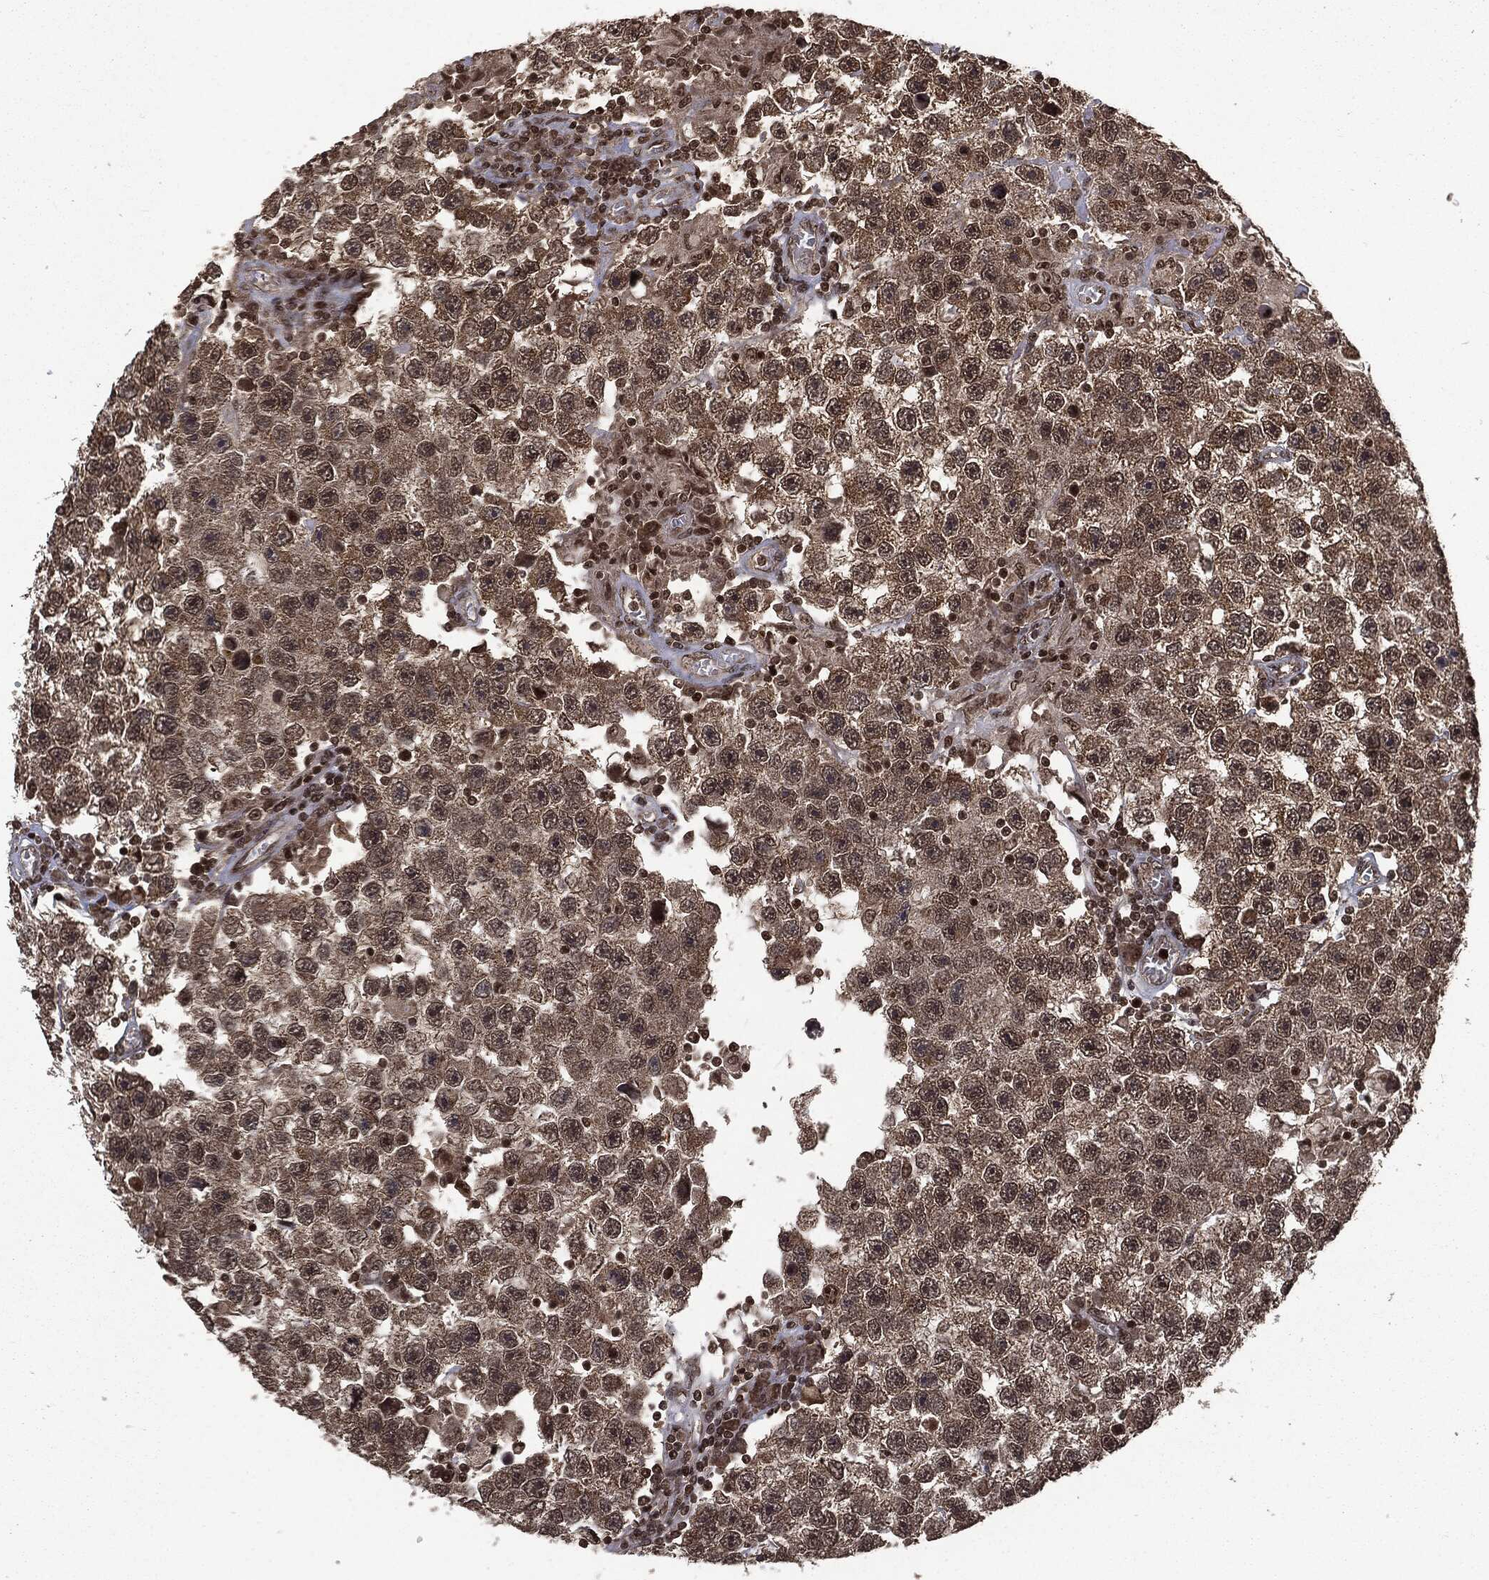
{"staining": {"intensity": "moderate", "quantity": "25%-75%", "location": "nuclear"}, "tissue": "testis cancer", "cell_type": "Tumor cells", "image_type": "cancer", "snomed": [{"axis": "morphology", "description": "Seminoma, NOS"}, {"axis": "topography", "description": "Testis"}], "caption": "The immunohistochemical stain shows moderate nuclear positivity in tumor cells of testis cancer (seminoma) tissue.", "gene": "CTDP1", "patient": {"sex": "male", "age": 26}}